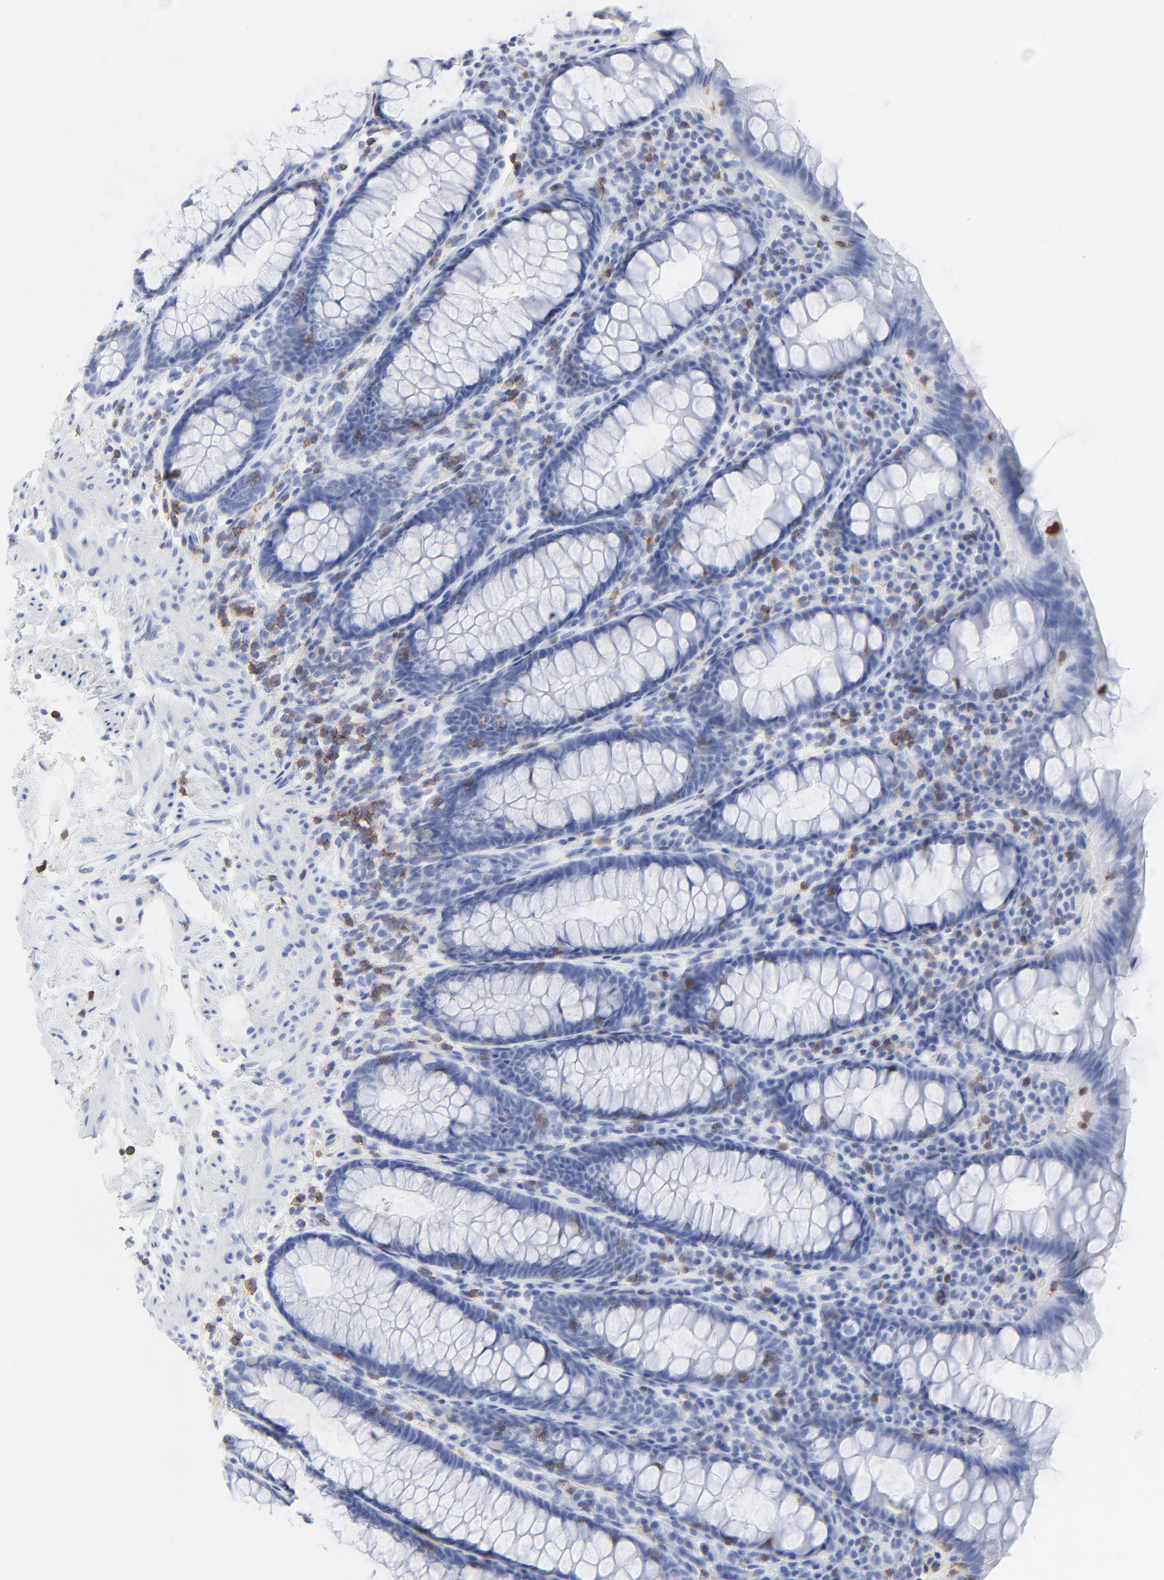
{"staining": {"intensity": "negative", "quantity": "none", "location": "none"}, "tissue": "rectum", "cell_type": "Glandular cells", "image_type": "normal", "snomed": [{"axis": "morphology", "description": "Normal tissue, NOS"}, {"axis": "topography", "description": "Rectum"}], "caption": "Glandular cells are negative for protein expression in benign human rectum. (DAB (3,3'-diaminobenzidine) immunohistochemistry (IHC) visualized using brightfield microscopy, high magnification).", "gene": "LCK", "patient": {"sex": "male", "age": 92}}